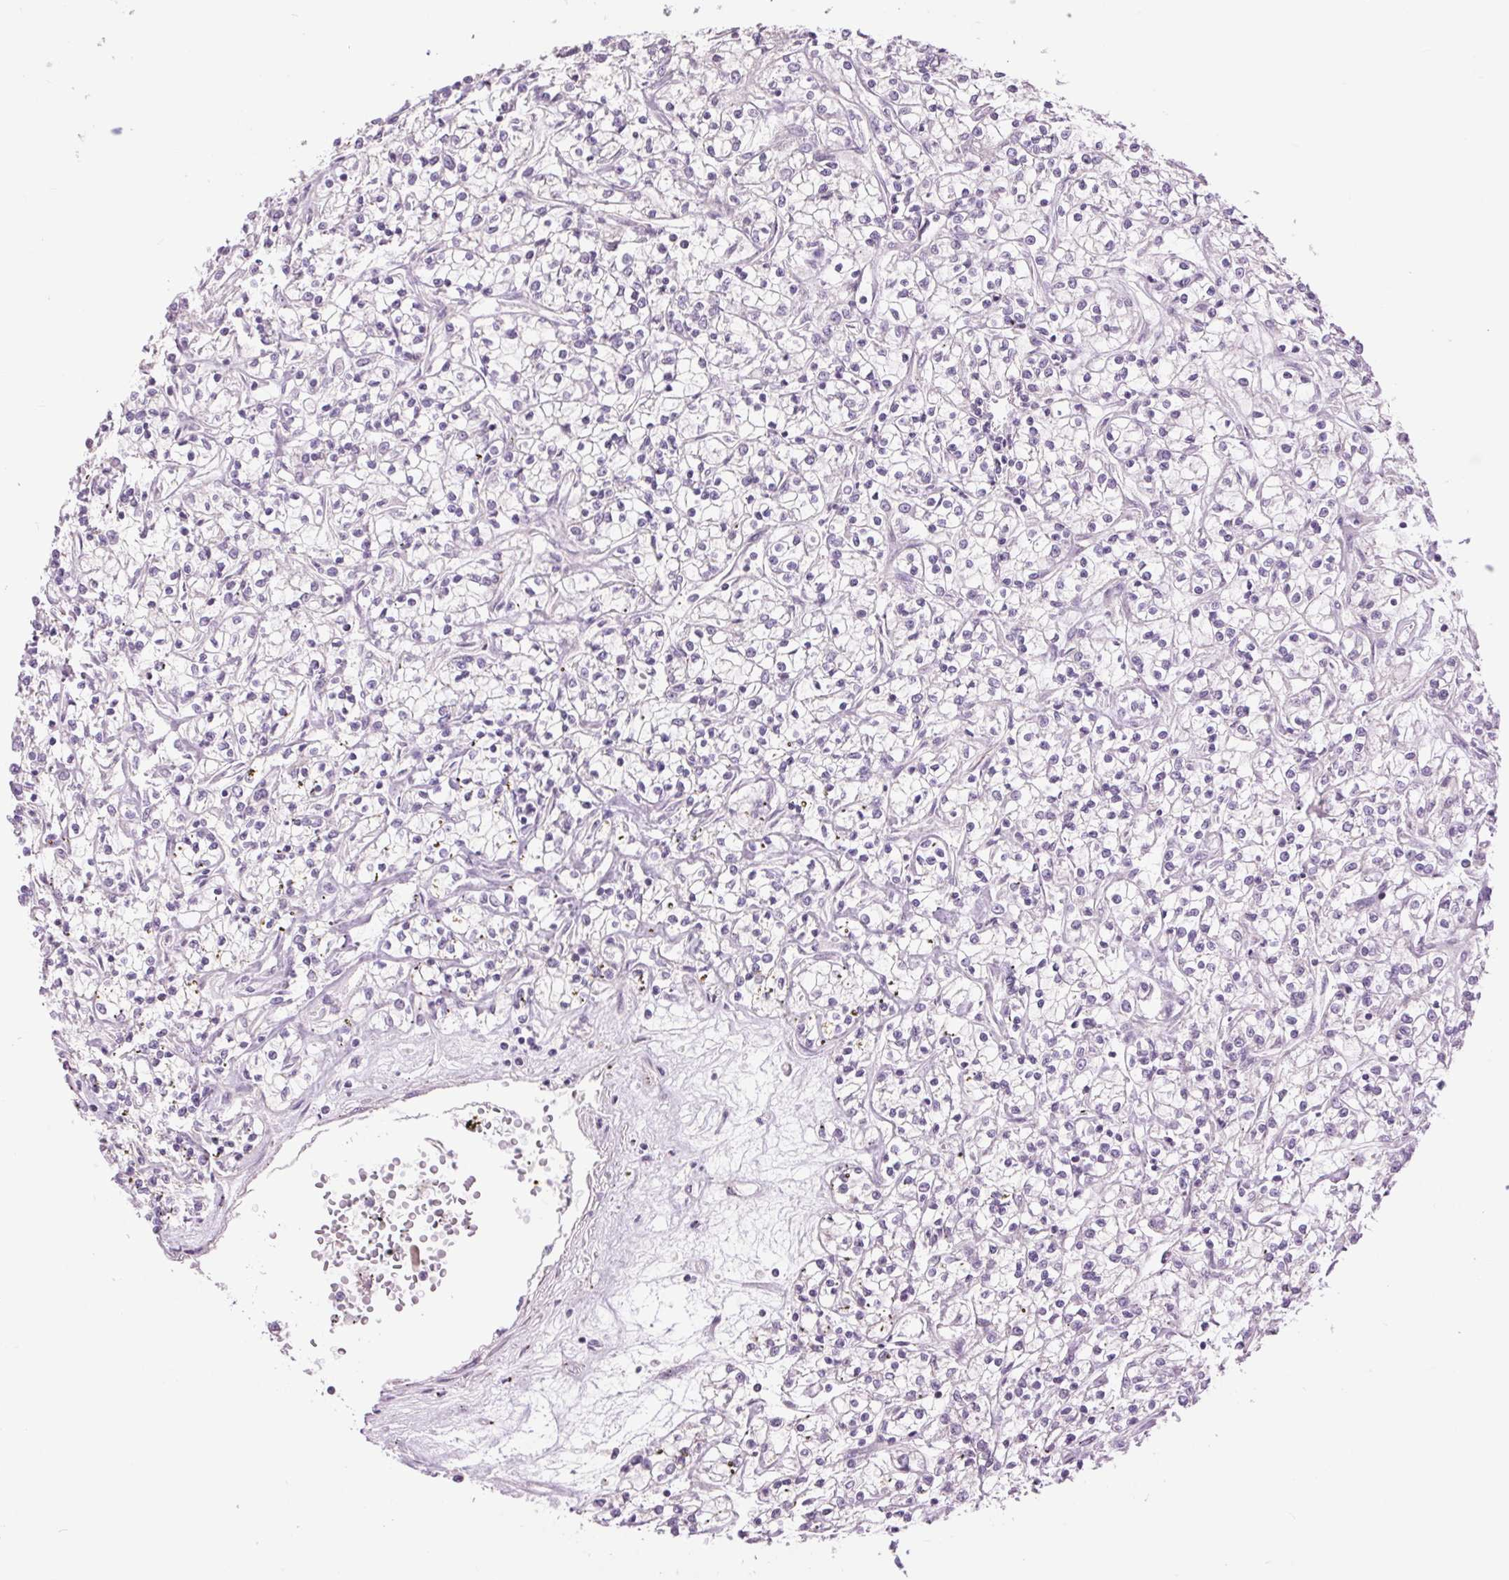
{"staining": {"intensity": "negative", "quantity": "none", "location": "none"}, "tissue": "renal cancer", "cell_type": "Tumor cells", "image_type": "cancer", "snomed": [{"axis": "morphology", "description": "Adenocarcinoma, NOS"}, {"axis": "topography", "description": "Kidney"}], "caption": "Human adenocarcinoma (renal) stained for a protein using immunohistochemistry reveals no positivity in tumor cells.", "gene": "CTNNA3", "patient": {"sex": "female", "age": 59}}